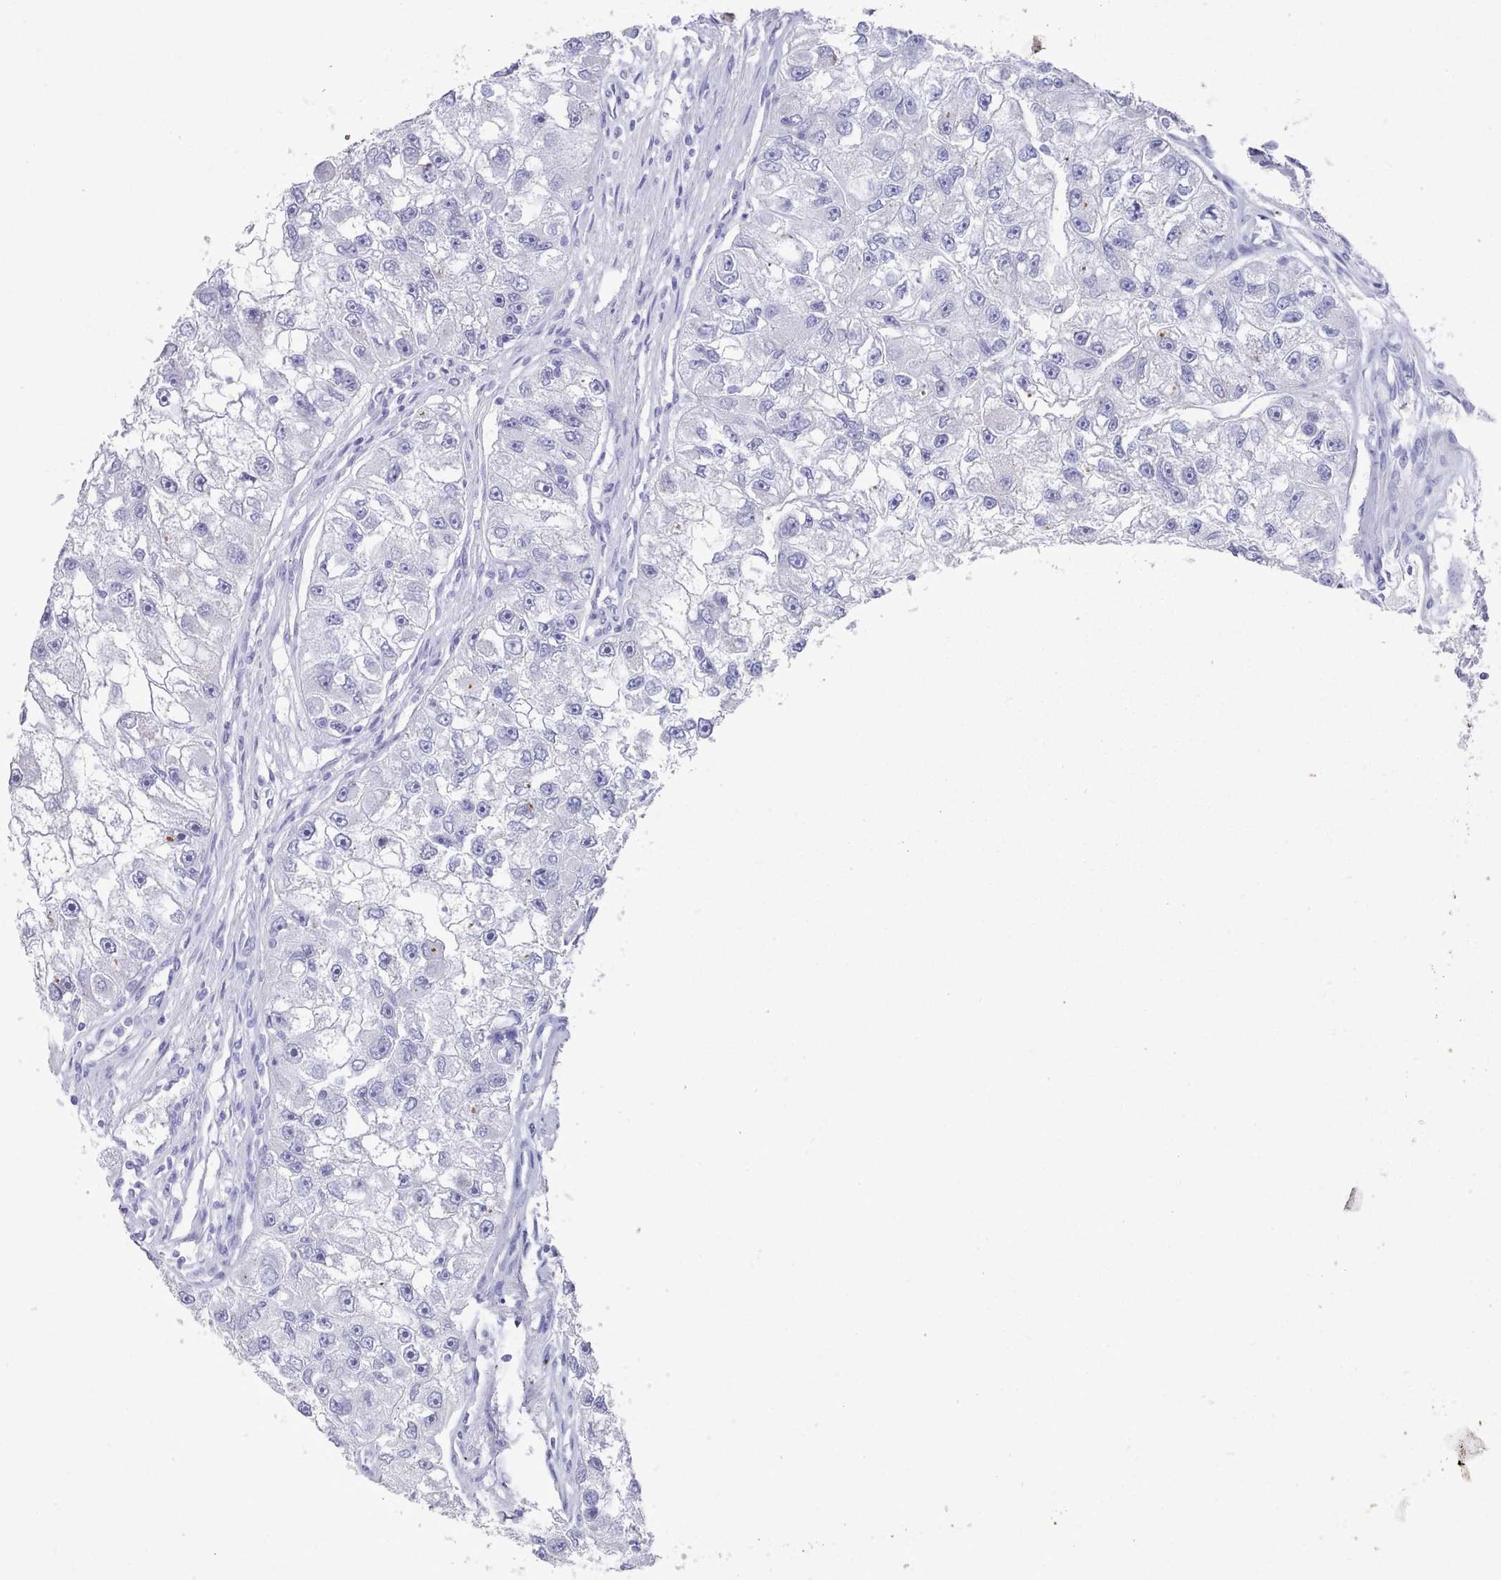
{"staining": {"intensity": "negative", "quantity": "none", "location": "none"}, "tissue": "renal cancer", "cell_type": "Tumor cells", "image_type": "cancer", "snomed": [{"axis": "morphology", "description": "Adenocarcinoma, NOS"}, {"axis": "topography", "description": "Kidney"}], "caption": "This is a histopathology image of immunohistochemistry (IHC) staining of renal cancer, which shows no positivity in tumor cells.", "gene": "LRRC37A", "patient": {"sex": "male", "age": 63}}